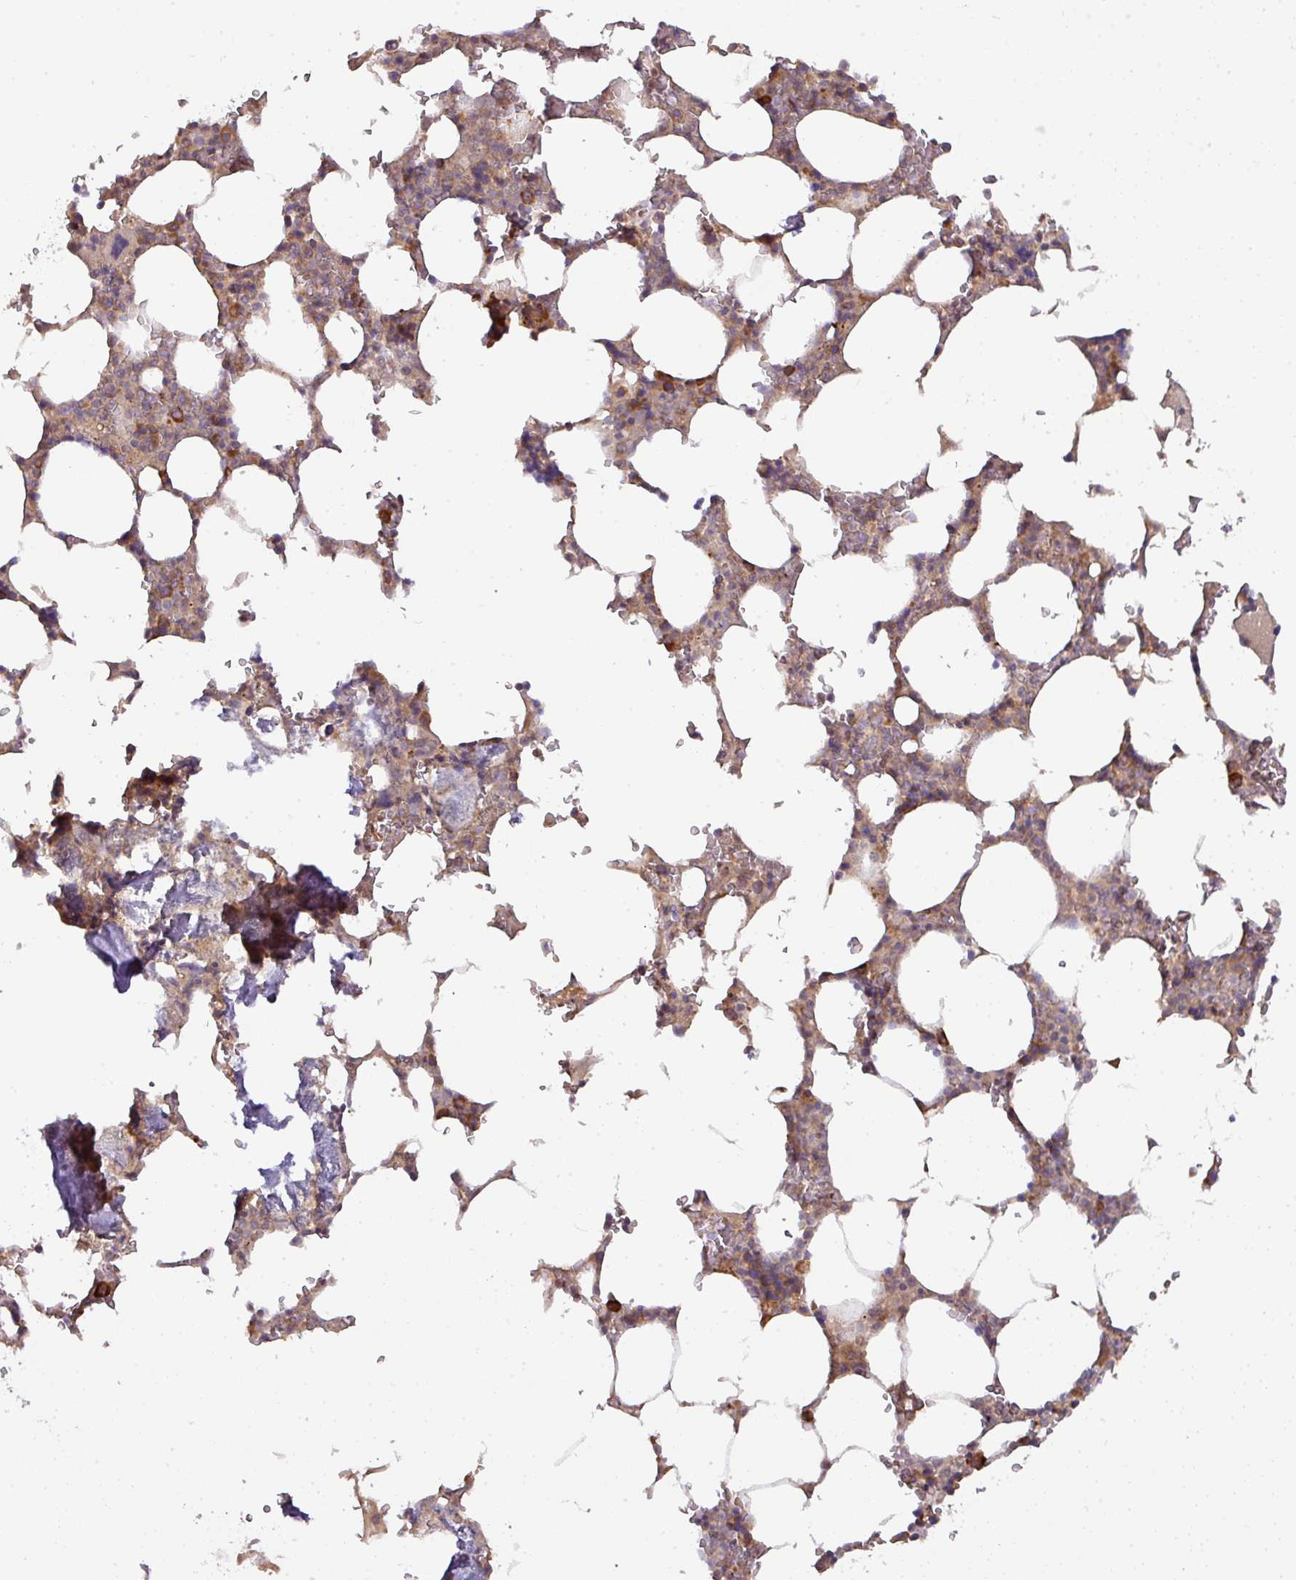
{"staining": {"intensity": "strong", "quantity": "25%-75%", "location": "cytoplasmic/membranous"}, "tissue": "bone marrow", "cell_type": "Hematopoietic cells", "image_type": "normal", "snomed": [{"axis": "morphology", "description": "Normal tissue, NOS"}, {"axis": "topography", "description": "Bone marrow"}], "caption": "Immunohistochemical staining of unremarkable human bone marrow exhibits 25%-75% levels of strong cytoplasmic/membranous protein expression in about 25%-75% of hematopoietic cells.", "gene": "GALP", "patient": {"sex": "male", "age": 64}}